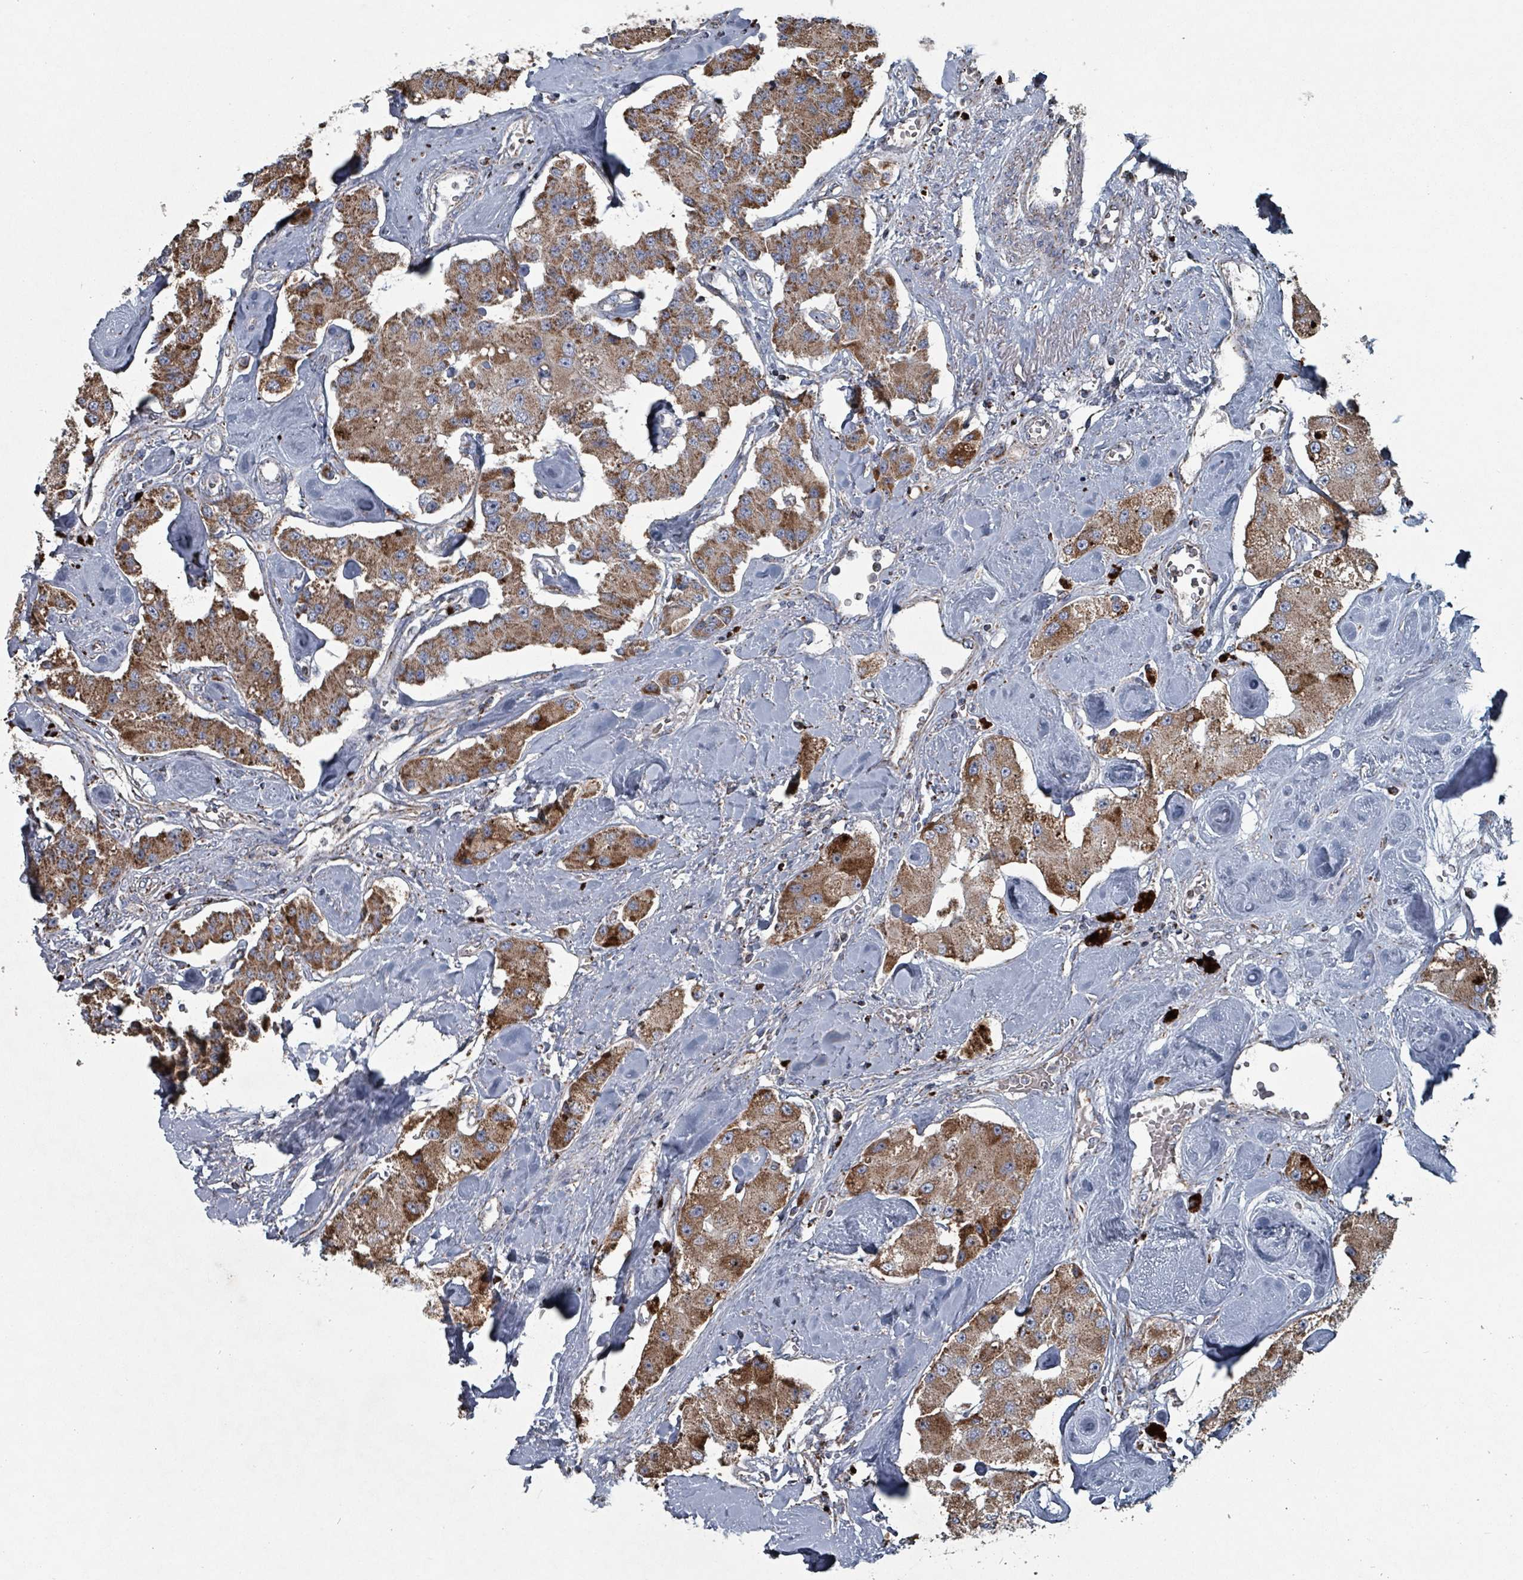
{"staining": {"intensity": "moderate", "quantity": ">75%", "location": "cytoplasmic/membranous"}, "tissue": "carcinoid", "cell_type": "Tumor cells", "image_type": "cancer", "snomed": [{"axis": "morphology", "description": "Carcinoid, malignant, NOS"}, {"axis": "topography", "description": "Pancreas"}], "caption": "Immunohistochemistry (IHC) of carcinoid exhibits medium levels of moderate cytoplasmic/membranous expression in about >75% of tumor cells. Using DAB (3,3'-diaminobenzidine) (brown) and hematoxylin (blue) stains, captured at high magnification using brightfield microscopy.", "gene": "ABHD18", "patient": {"sex": "male", "age": 41}}